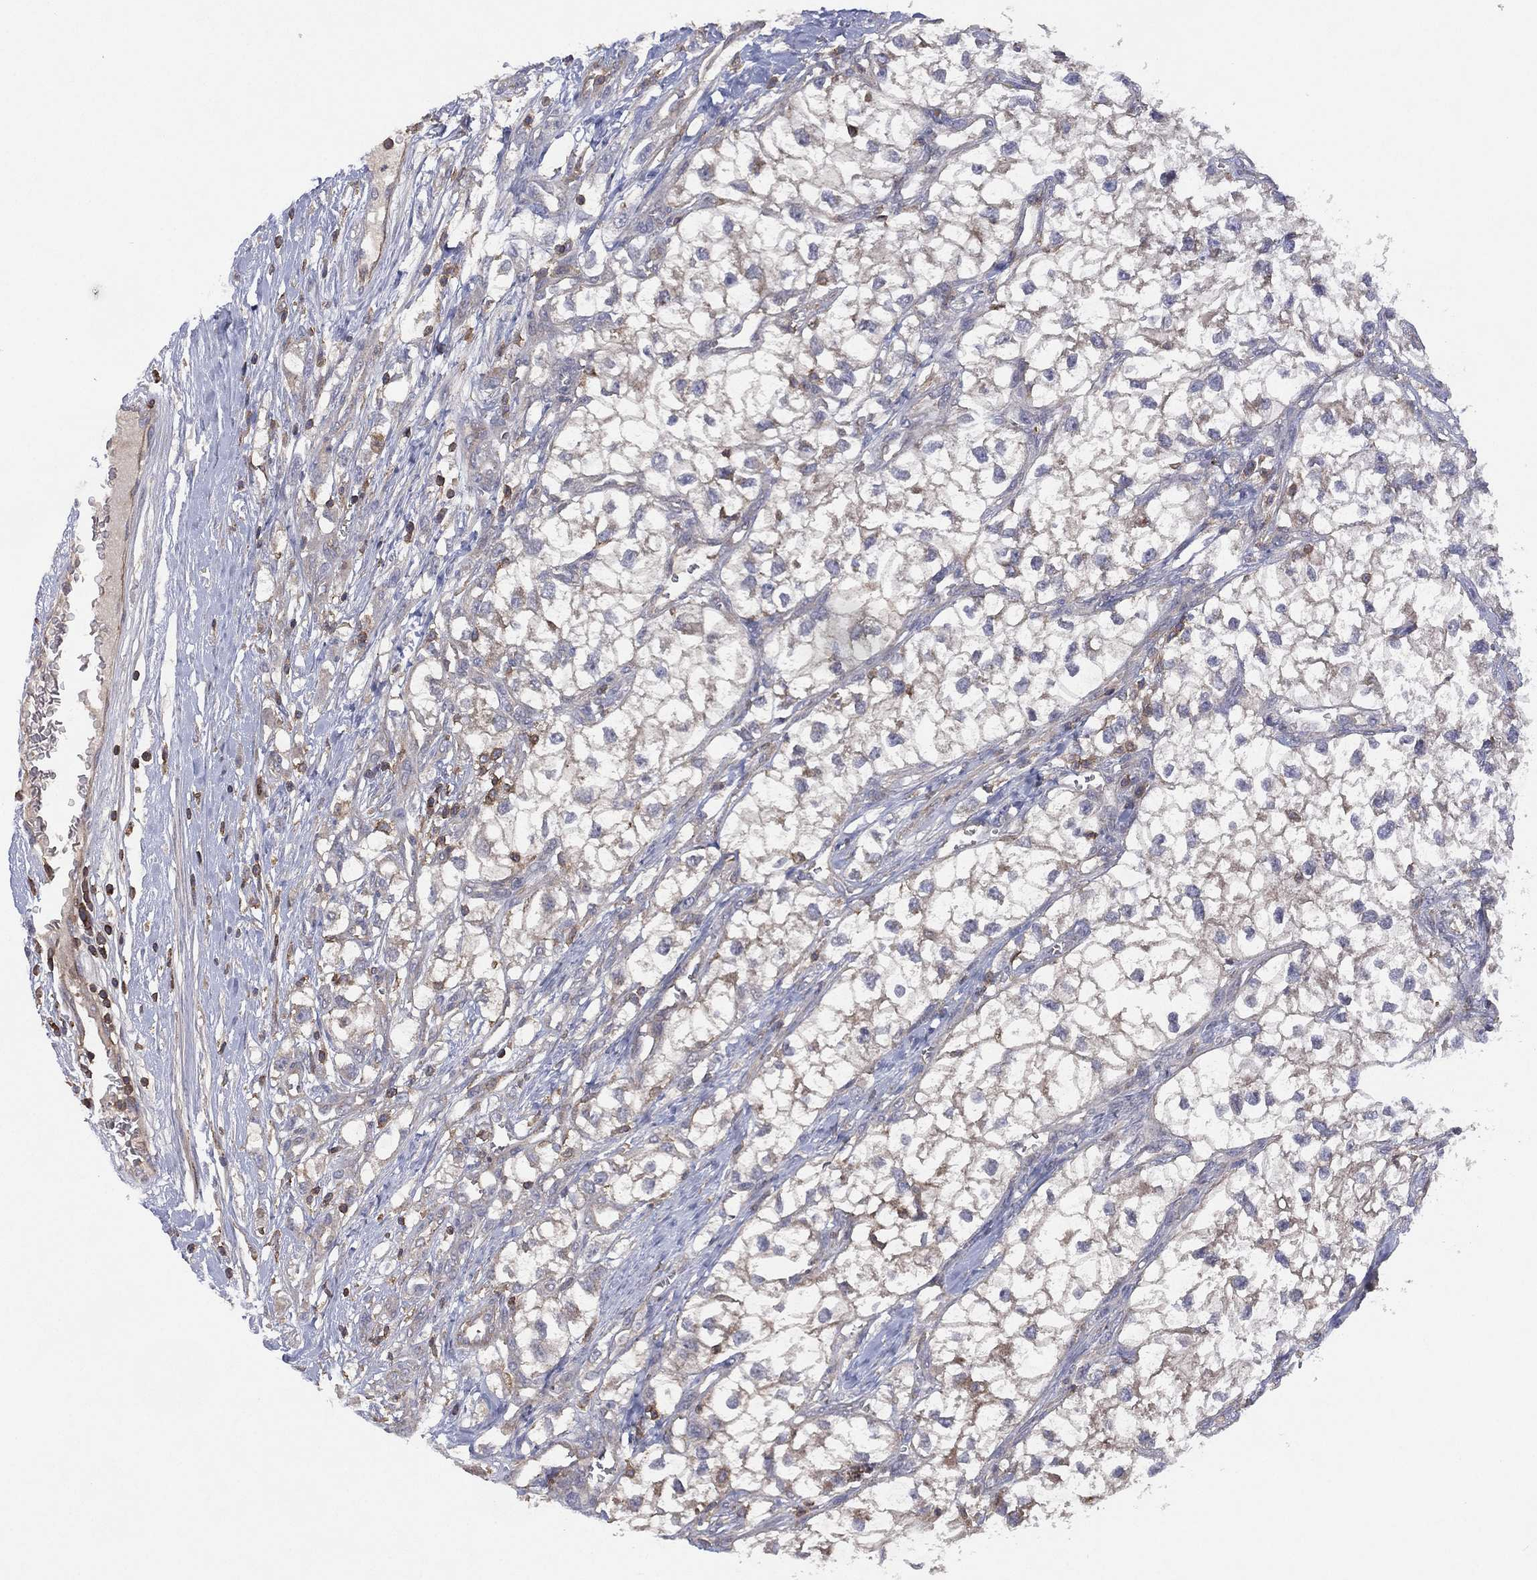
{"staining": {"intensity": "negative", "quantity": "none", "location": "none"}, "tissue": "renal cancer", "cell_type": "Tumor cells", "image_type": "cancer", "snomed": [{"axis": "morphology", "description": "Adenocarcinoma, NOS"}, {"axis": "topography", "description": "Kidney"}], "caption": "Renal cancer (adenocarcinoma) was stained to show a protein in brown. There is no significant staining in tumor cells.", "gene": "DOCK8", "patient": {"sex": "male", "age": 59}}